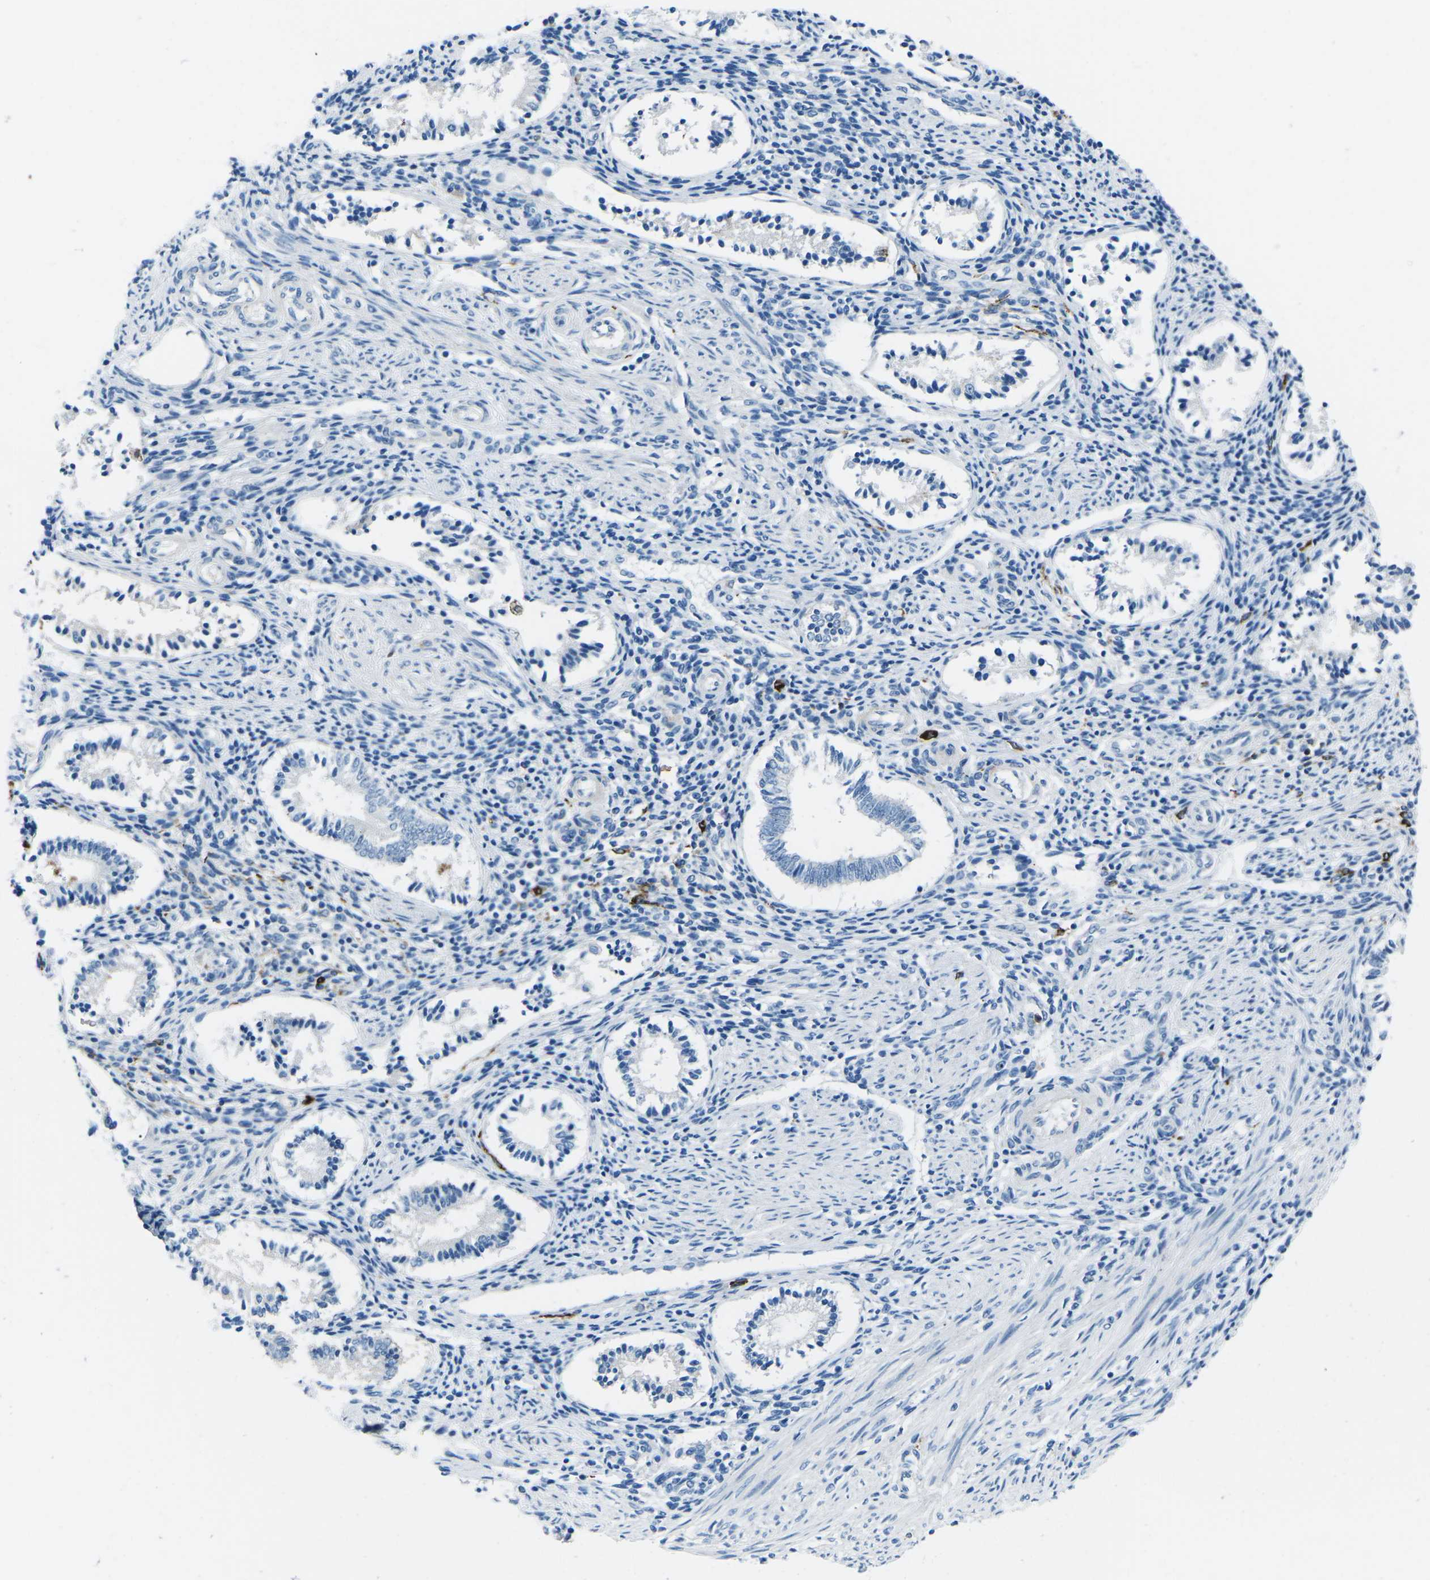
{"staining": {"intensity": "negative", "quantity": "none", "location": "none"}, "tissue": "endometrium", "cell_type": "Cells in endometrial stroma", "image_type": "normal", "snomed": [{"axis": "morphology", "description": "Normal tissue, NOS"}, {"axis": "topography", "description": "Endometrium"}], "caption": "Photomicrograph shows no significant protein expression in cells in endometrial stroma of unremarkable endometrium.", "gene": "FCN1", "patient": {"sex": "female", "age": 42}}